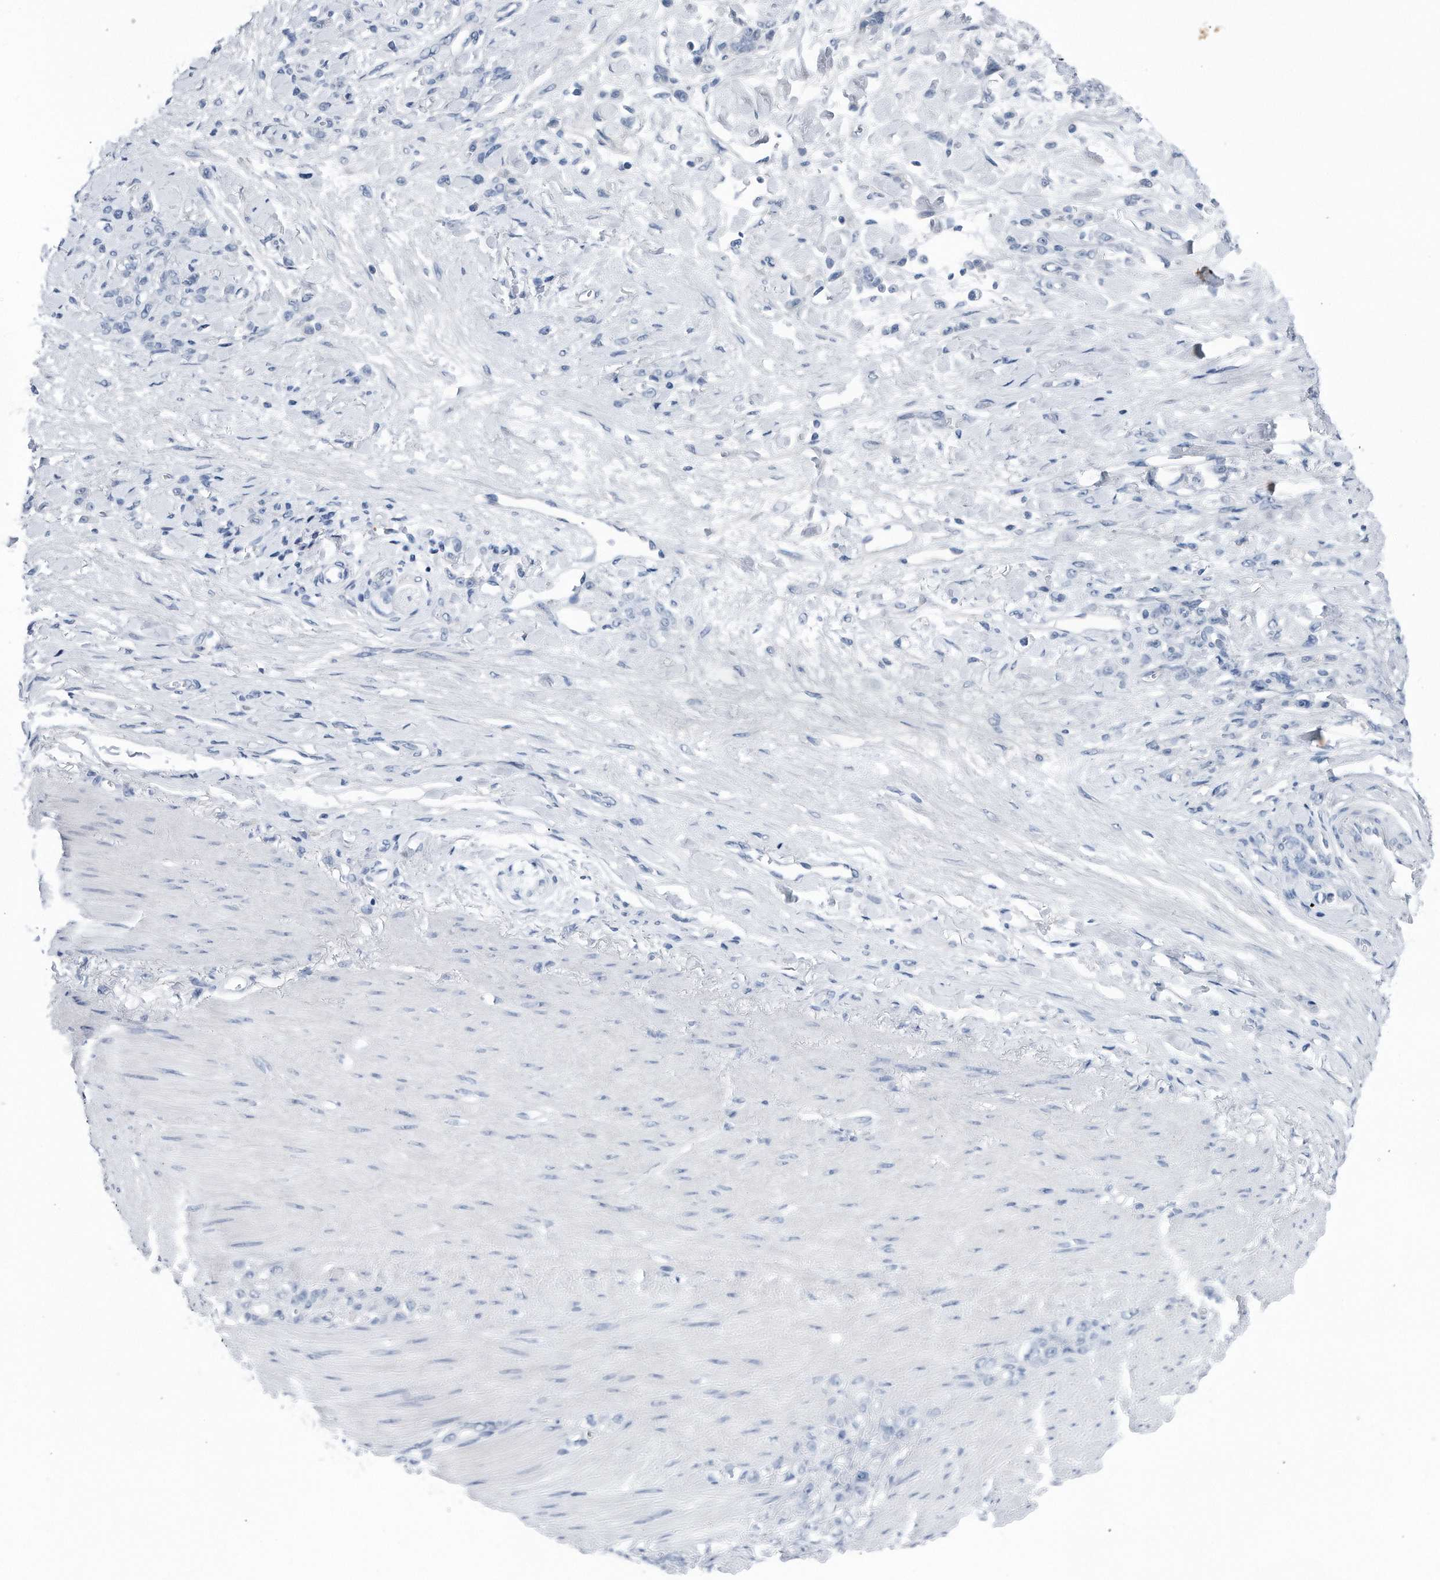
{"staining": {"intensity": "negative", "quantity": "none", "location": "none"}, "tissue": "stomach cancer", "cell_type": "Tumor cells", "image_type": "cancer", "snomed": [{"axis": "morphology", "description": "Normal tissue, NOS"}, {"axis": "morphology", "description": "Adenocarcinoma, NOS"}, {"axis": "topography", "description": "Stomach"}], "caption": "Tumor cells are negative for brown protein staining in adenocarcinoma (stomach).", "gene": "YRDC", "patient": {"sex": "male", "age": 82}}